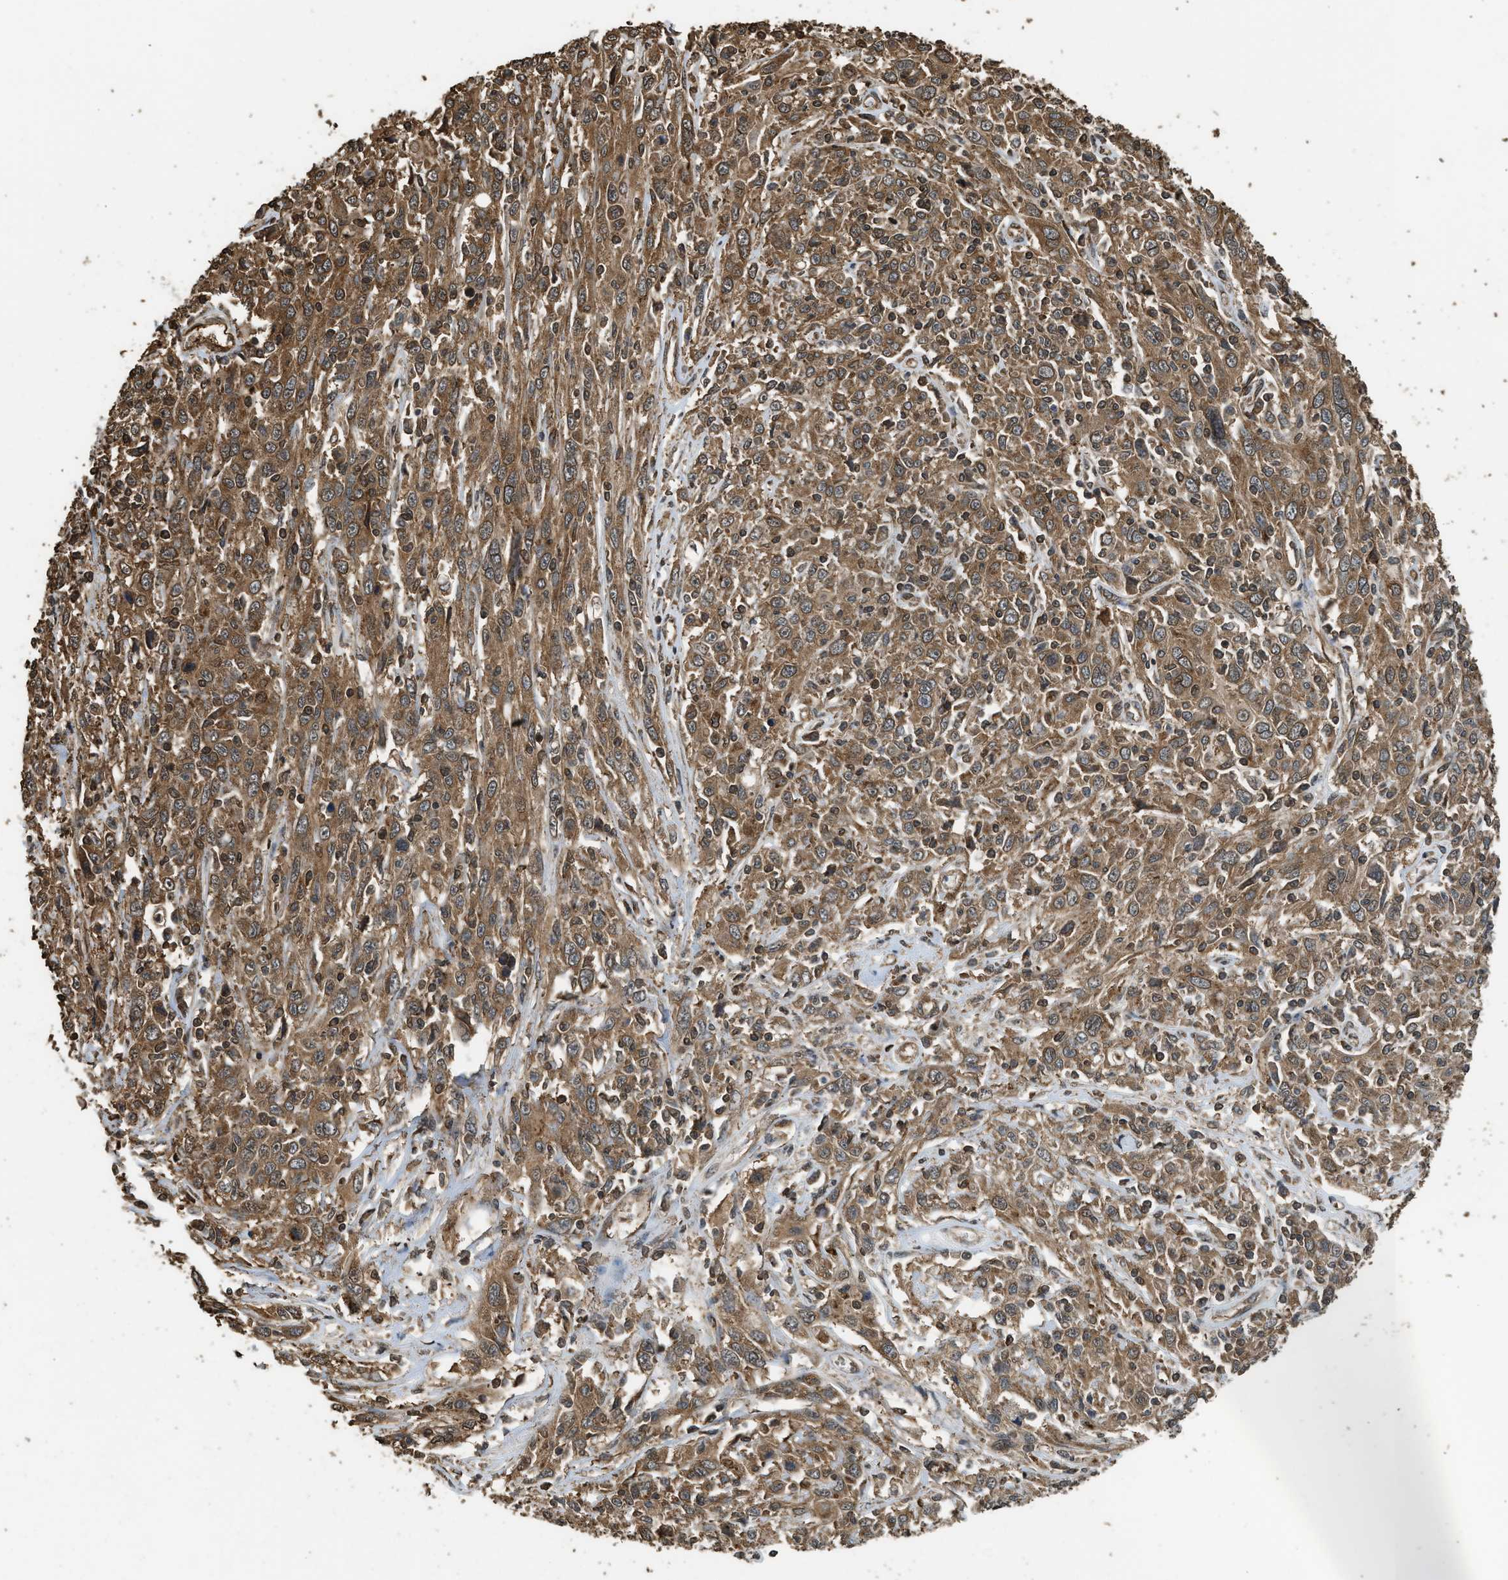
{"staining": {"intensity": "moderate", "quantity": ">75%", "location": "cytoplasmic/membranous"}, "tissue": "cervical cancer", "cell_type": "Tumor cells", "image_type": "cancer", "snomed": [{"axis": "morphology", "description": "Squamous cell carcinoma, NOS"}, {"axis": "topography", "description": "Cervix"}], "caption": "Brown immunohistochemical staining in cervical cancer (squamous cell carcinoma) reveals moderate cytoplasmic/membranous positivity in approximately >75% of tumor cells.", "gene": "MYBL2", "patient": {"sex": "female", "age": 46}}